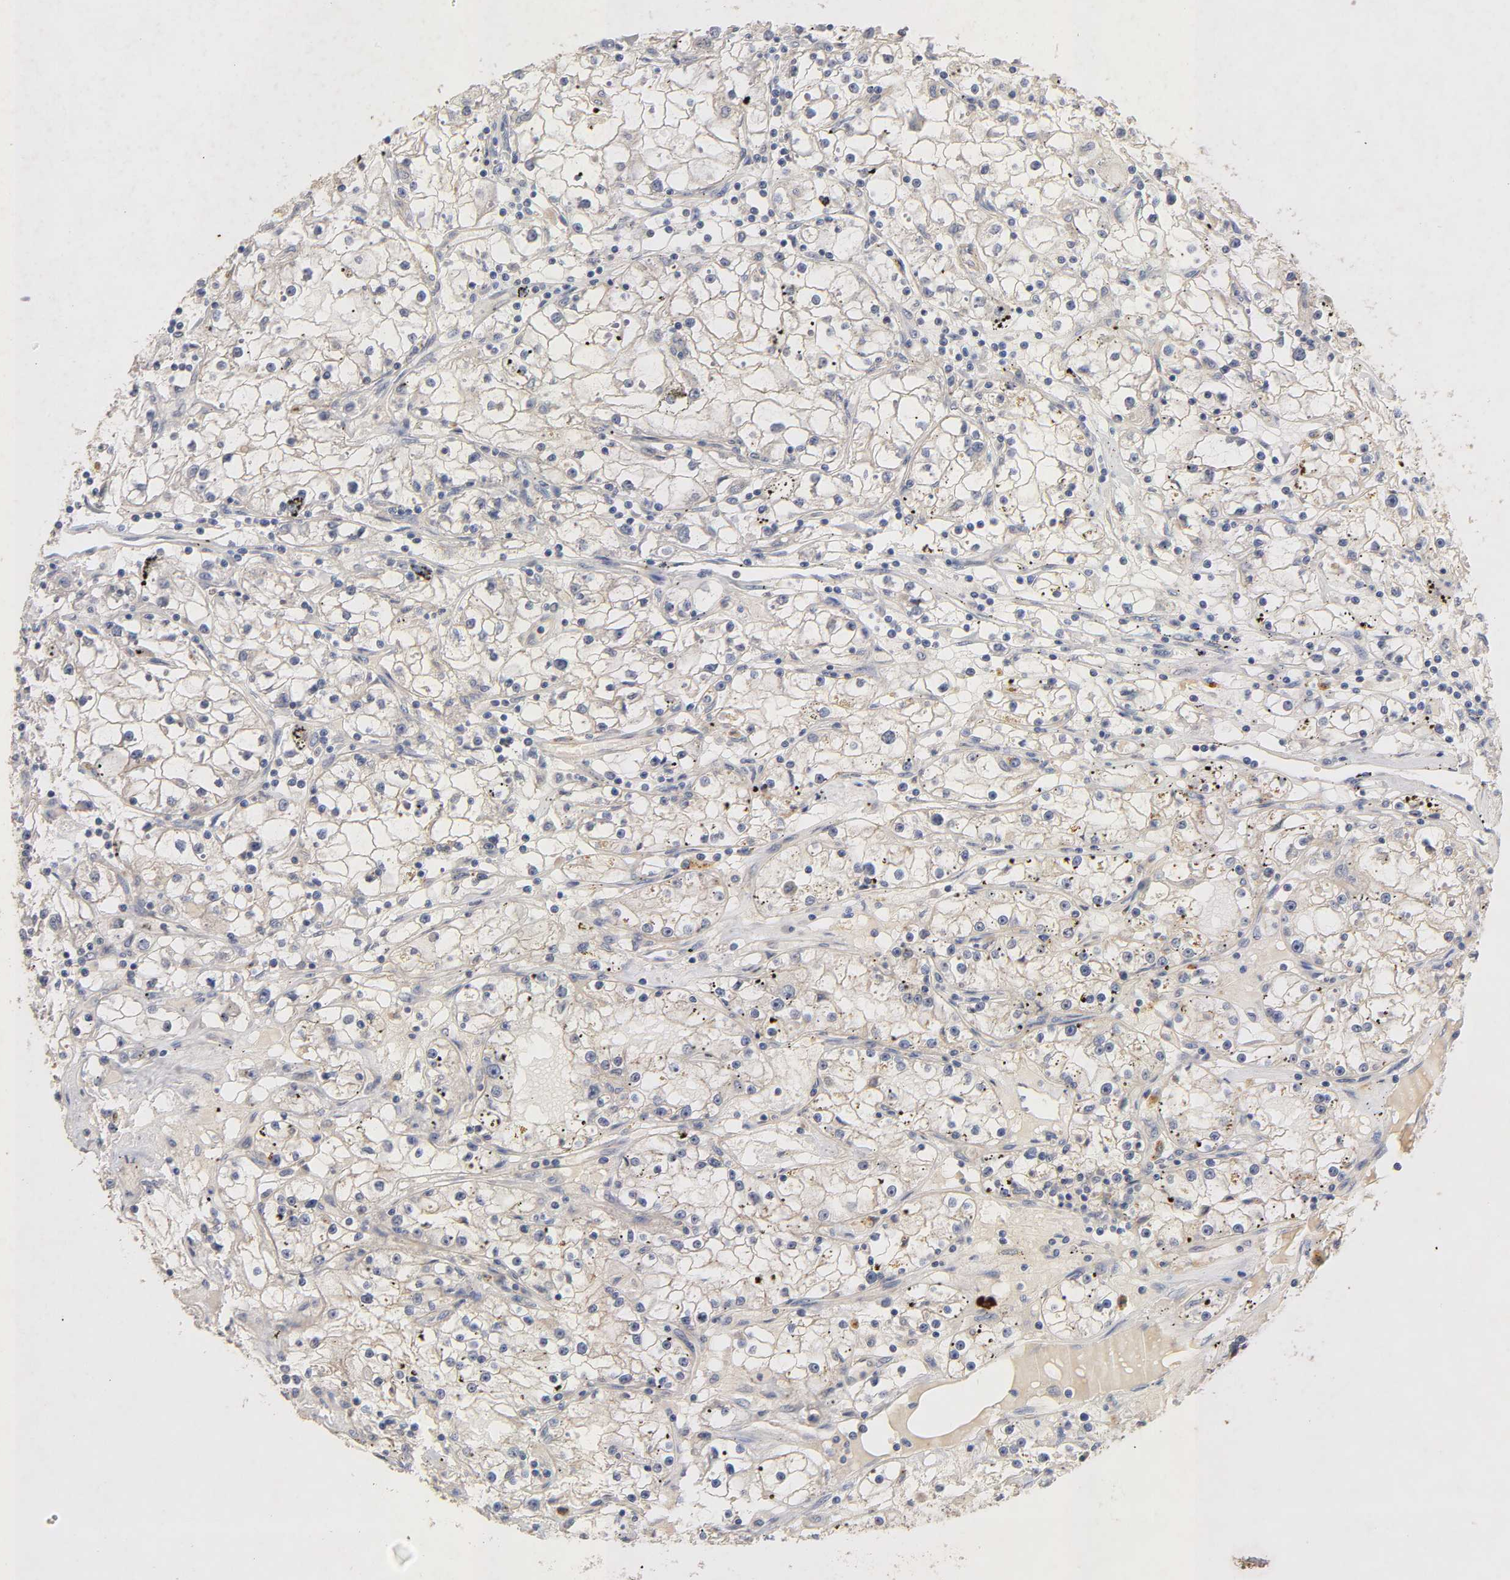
{"staining": {"intensity": "weak", "quantity": "25%-75%", "location": "cytoplasmic/membranous"}, "tissue": "renal cancer", "cell_type": "Tumor cells", "image_type": "cancer", "snomed": [{"axis": "morphology", "description": "Adenocarcinoma, NOS"}, {"axis": "topography", "description": "Kidney"}], "caption": "This is an image of immunohistochemistry (IHC) staining of renal adenocarcinoma, which shows weak staining in the cytoplasmic/membranous of tumor cells.", "gene": "PDZD11", "patient": {"sex": "male", "age": 56}}